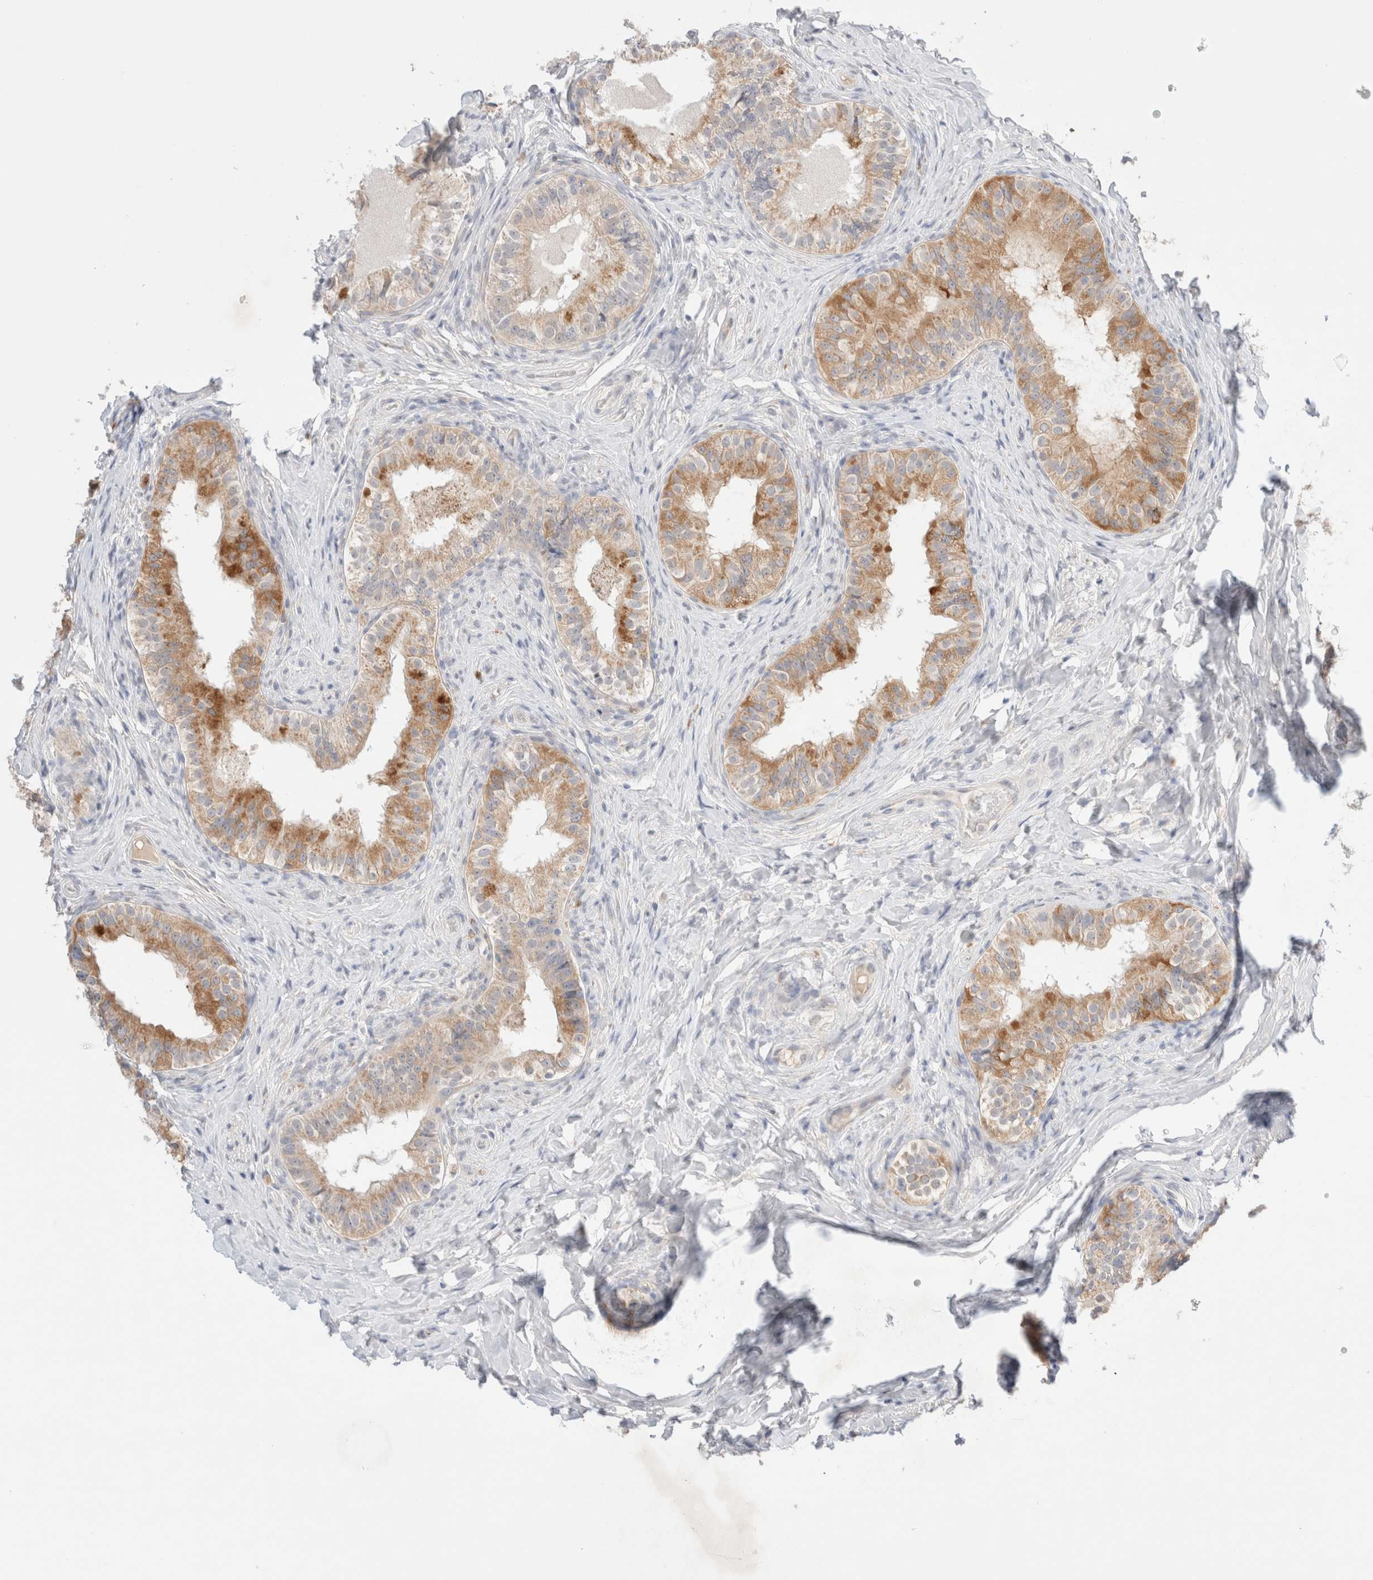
{"staining": {"intensity": "moderate", "quantity": "25%-75%", "location": "cytoplasmic/membranous"}, "tissue": "epididymis", "cell_type": "Glandular cells", "image_type": "normal", "snomed": [{"axis": "morphology", "description": "Normal tissue, NOS"}, {"axis": "topography", "description": "Epididymis"}], "caption": "Immunohistochemistry micrograph of normal epididymis: human epididymis stained using IHC shows medium levels of moderate protein expression localized specifically in the cytoplasmic/membranous of glandular cells, appearing as a cytoplasmic/membranous brown color.", "gene": "SPATA20", "patient": {"sex": "male", "age": 49}}